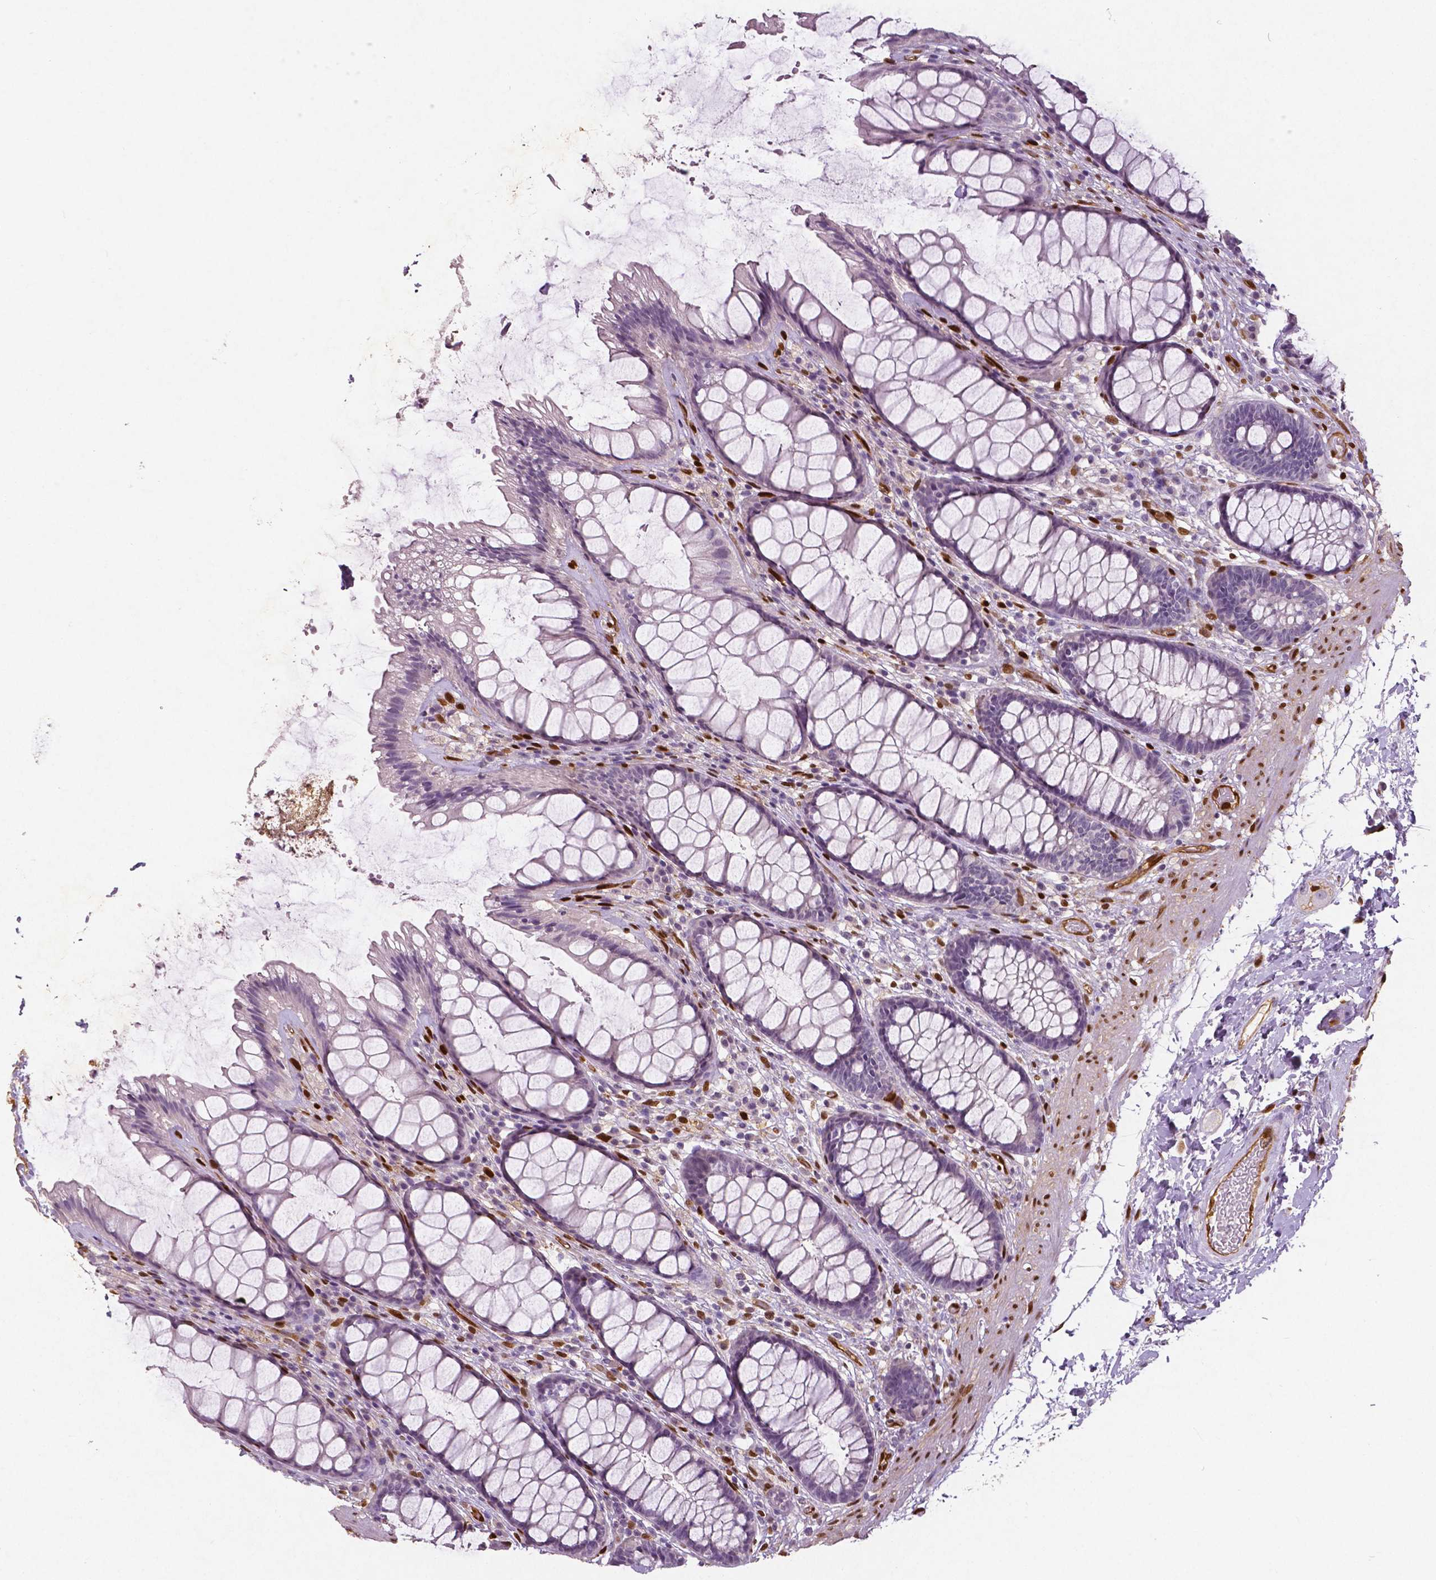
{"staining": {"intensity": "negative", "quantity": "none", "location": "none"}, "tissue": "rectum", "cell_type": "Glandular cells", "image_type": "normal", "snomed": [{"axis": "morphology", "description": "Normal tissue, NOS"}, {"axis": "topography", "description": "Rectum"}], "caption": "The photomicrograph demonstrates no significant expression in glandular cells of rectum. Nuclei are stained in blue.", "gene": "WWTR1", "patient": {"sex": "male", "age": 72}}